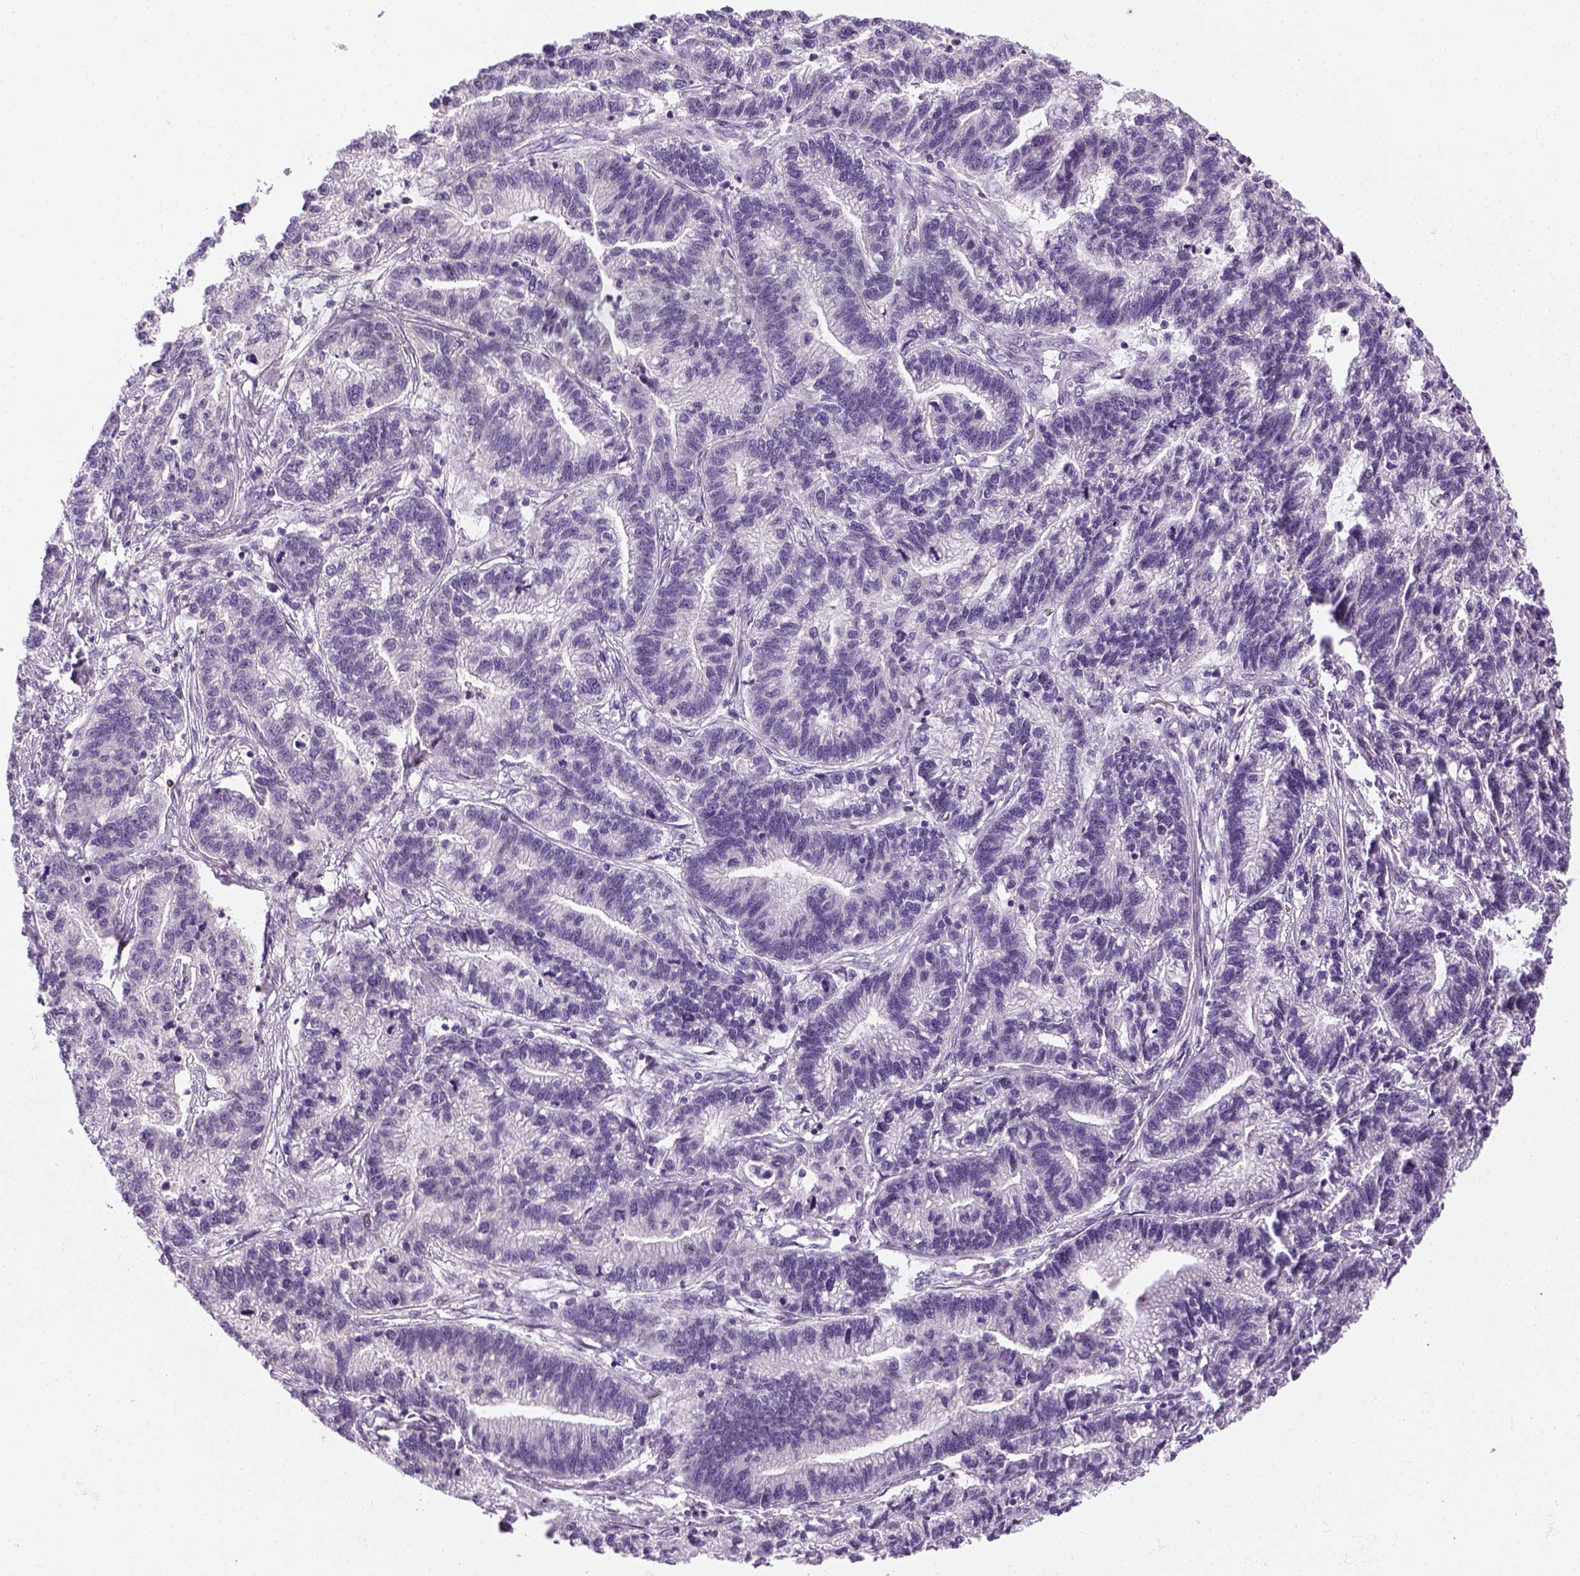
{"staining": {"intensity": "negative", "quantity": "none", "location": "none"}, "tissue": "stomach cancer", "cell_type": "Tumor cells", "image_type": "cancer", "snomed": [{"axis": "morphology", "description": "Adenocarcinoma, NOS"}, {"axis": "topography", "description": "Stomach"}], "caption": "DAB immunohistochemical staining of stomach adenocarcinoma shows no significant staining in tumor cells.", "gene": "MAGEB3", "patient": {"sex": "male", "age": 83}}